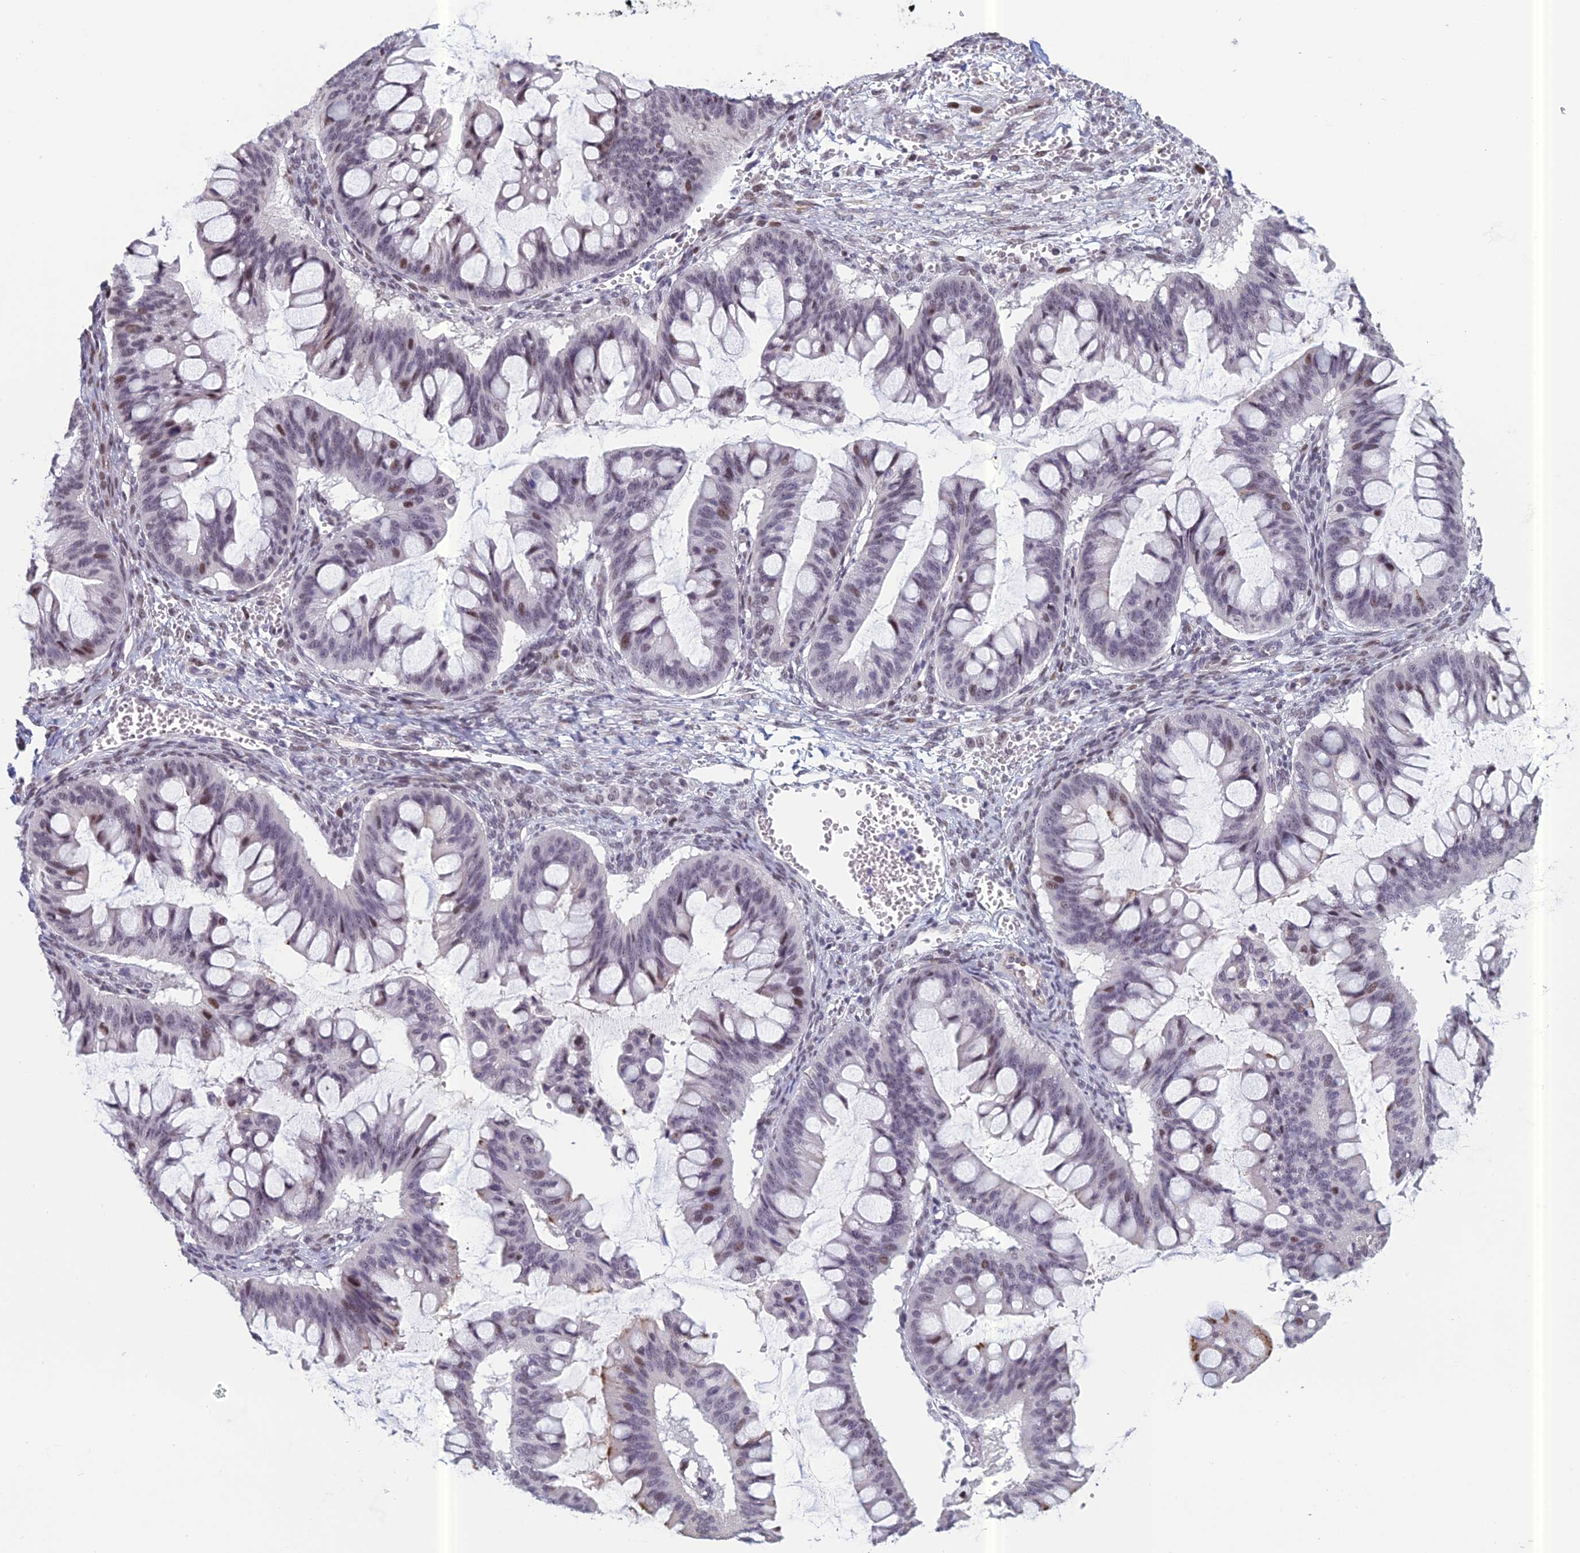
{"staining": {"intensity": "moderate", "quantity": "<25%", "location": "nuclear"}, "tissue": "ovarian cancer", "cell_type": "Tumor cells", "image_type": "cancer", "snomed": [{"axis": "morphology", "description": "Cystadenocarcinoma, mucinous, NOS"}, {"axis": "topography", "description": "Ovary"}], "caption": "Ovarian cancer tissue demonstrates moderate nuclear positivity in about <25% of tumor cells (brown staining indicates protein expression, while blue staining denotes nuclei).", "gene": "RGS17", "patient": {"sex": "female", "age": 73}}